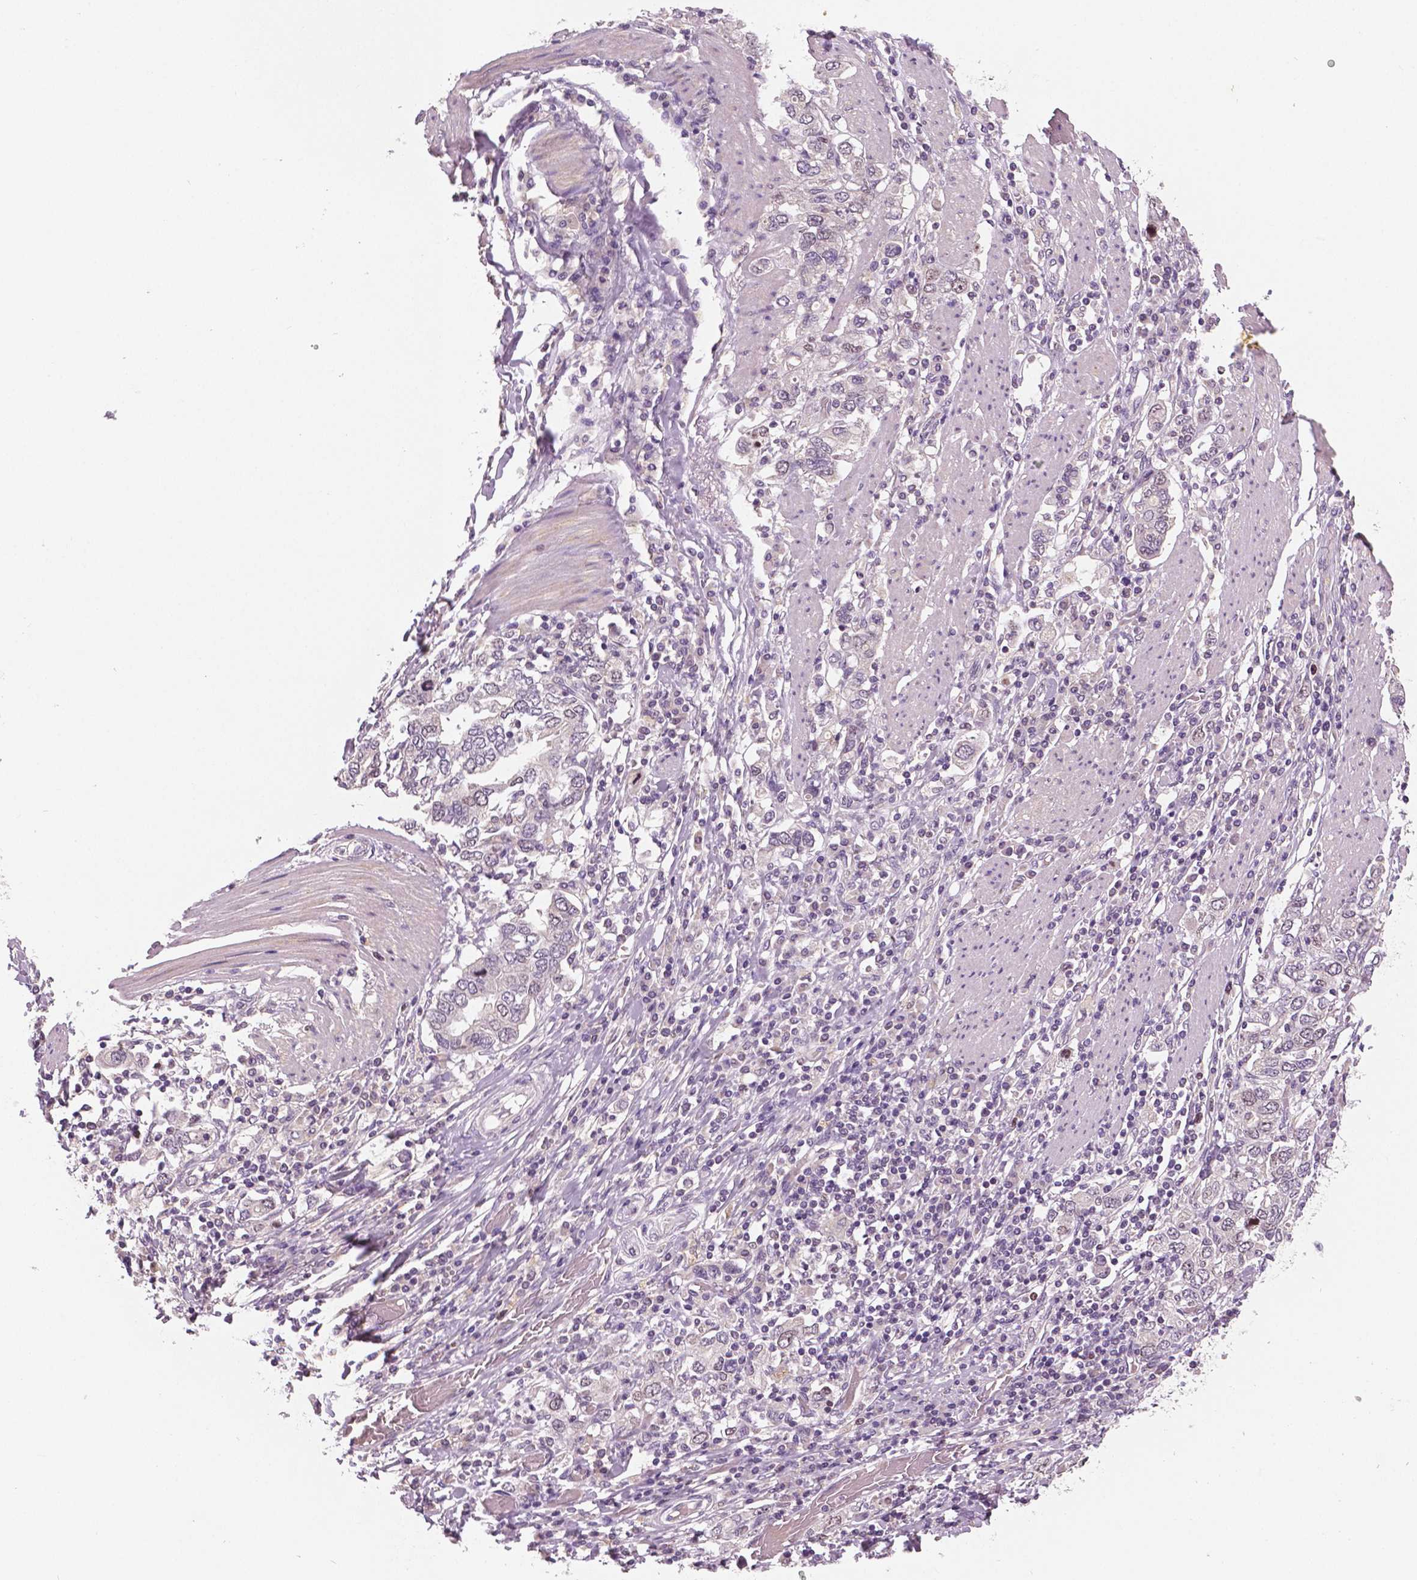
{"staining": {"intensity": "negative", "quantity": "none", "location": "none"}, "tissue": "stomach cancer", "cell_type": "Tumor cells", "image_type": "cancer", "snomed": [{"axis": "morphology", "description": "Adenocarcinoma, NOS"}, {"axis": "topography", "description": "Stomach, upper"}, {"axis": "topography", "description": "Stomach"}], "caption": "Tumor cells show no significant protein staining in stomach adenocarcinoma.", "gene": "MKI67", "patient": {"sex": "male", "age": 62}}